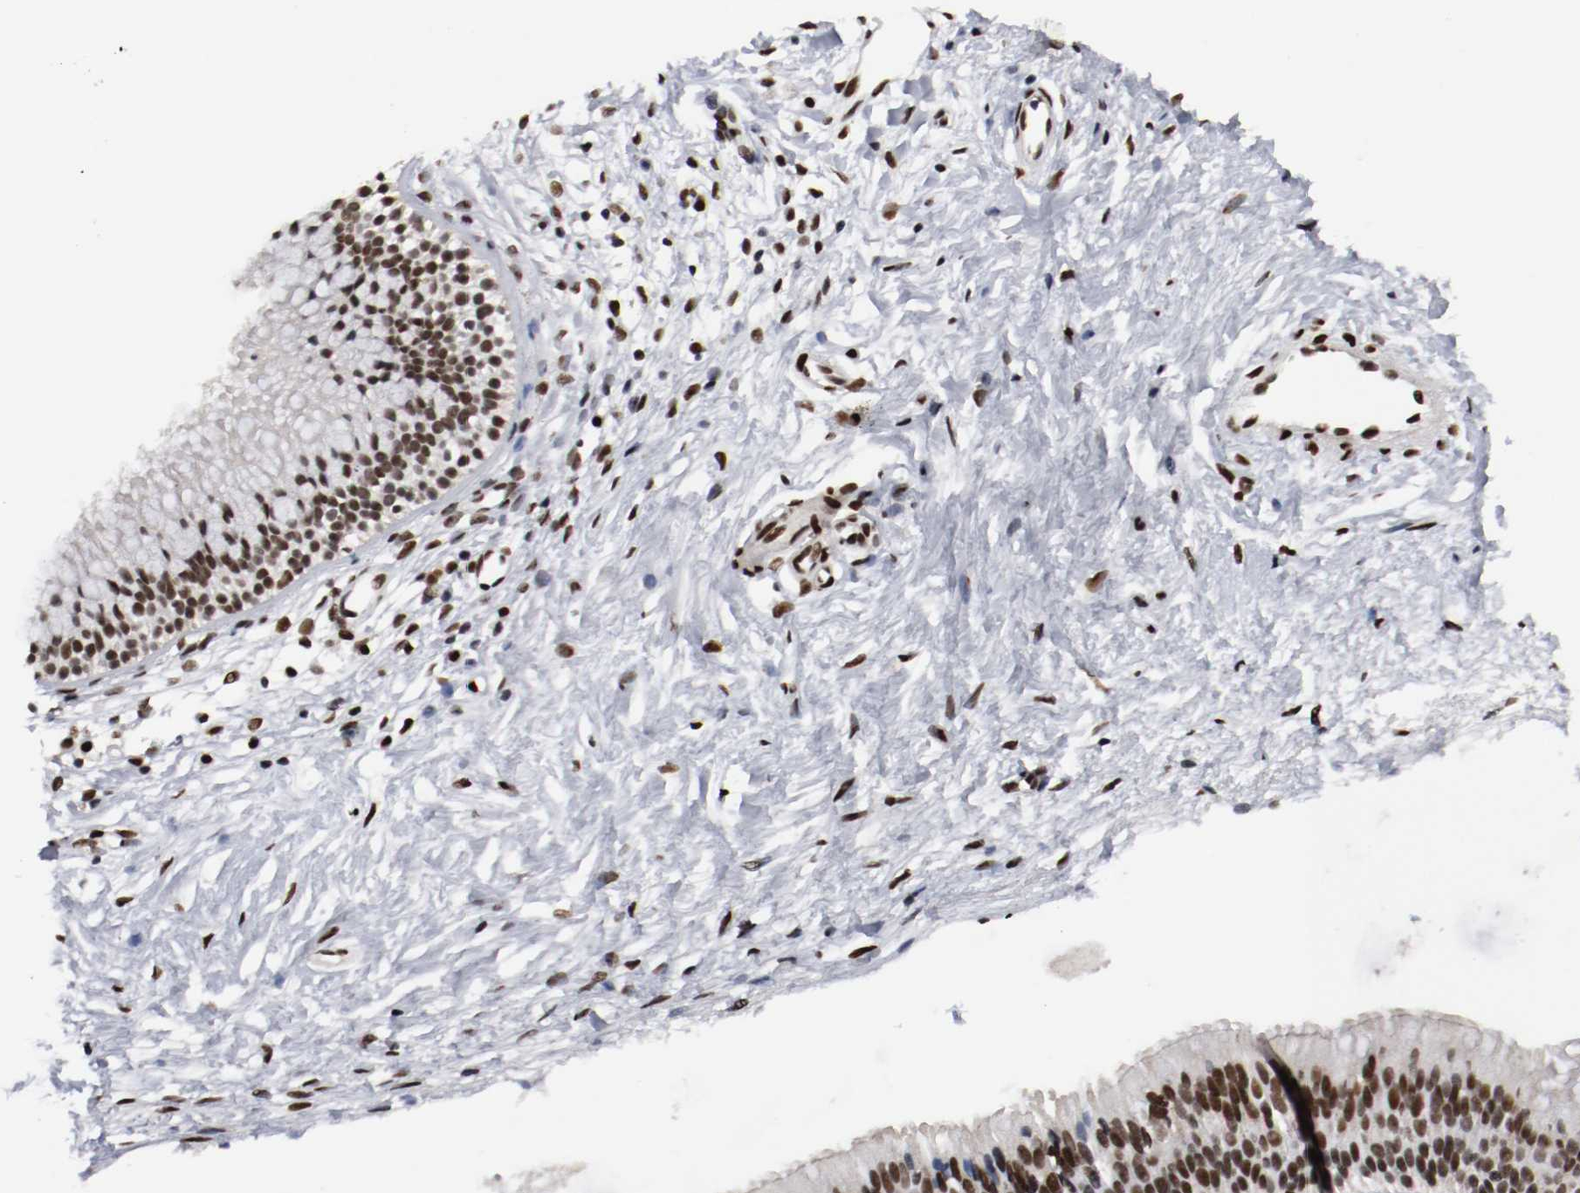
{"staining": {"intensity": "strong", "quantity": ">75%", "location": "nuclear"}, "tissue": "nasopharynx", "cell_type": "Respiratory epithelial cells", "image_type": "normal", "snomed": [{"axis": "morphology", "description": "Normal tissue, NOS"}, {"axis": "topography", "description": "Nasopharynx"}], "caption": "Immunohistochemistry of benign nasopharynx shows high levels of strong nuclear positivity in about >75% of respiratory epithelial cells. (IHC, brightfield microscopy, high magnification).", "gene": "MEF2D", "patient": {"sex": "male", "age": 21}}